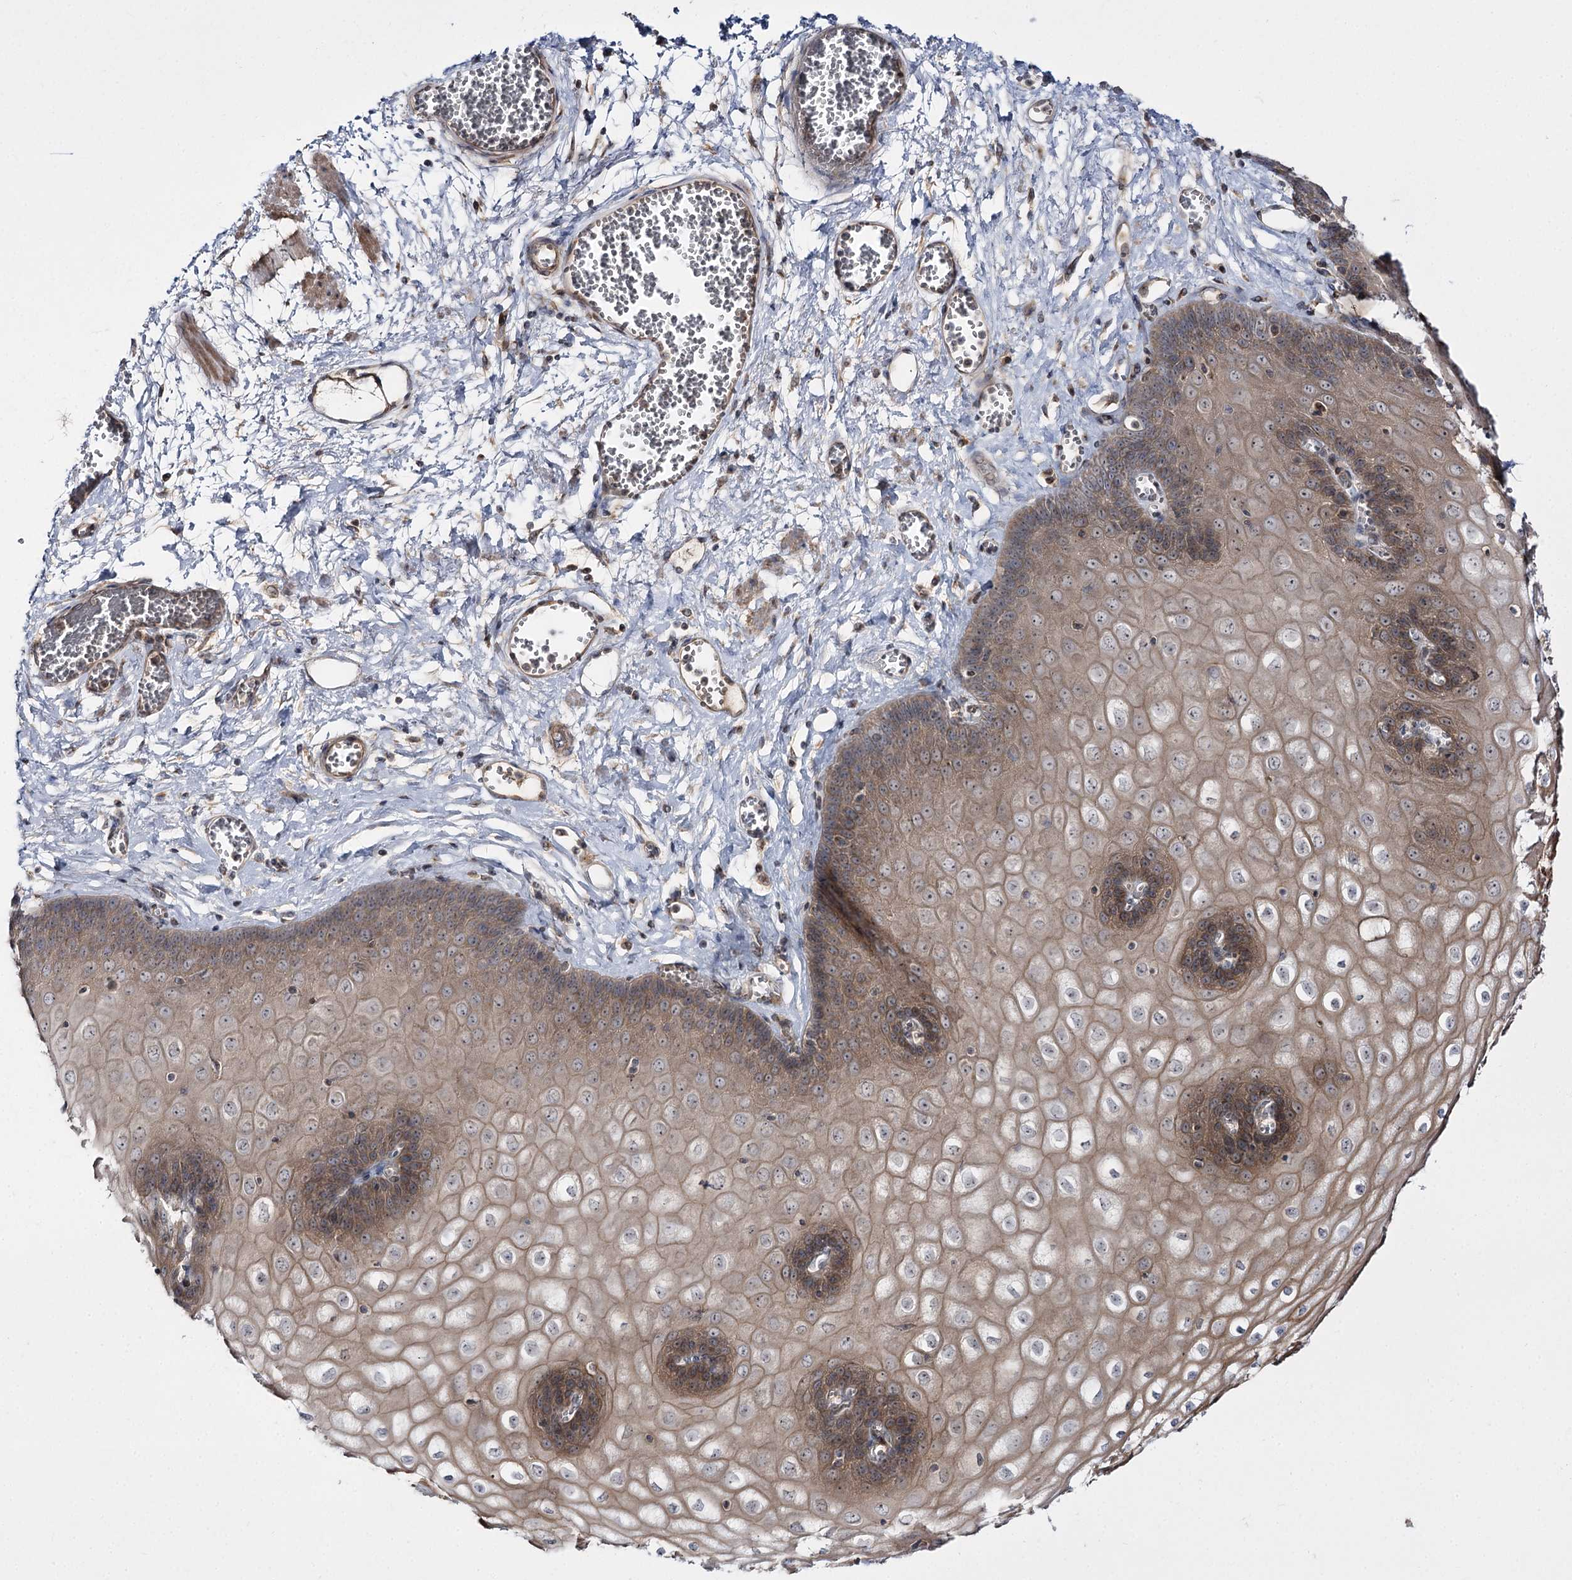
{"staining": {"intensity": "moderate", "quantity": "25%-75%", "location": "cytoplasmic/membranous,nuclear"}, "tissue": "esophagus", "cell_type": "Squamous epithelial cells", "image_type": "normal", "snomed": [{"axis": "morphology", "description": "Normal tissue, NOS"}, {"axis": "topography", "description": "Esophagus"}], "caption": "Moderate cytoplasmic/membranous,nuclear protein expression is appreciated in approximately 25%-75% of squamous epithelial cells in esophagus.", "gene": "C11orf80", "patient": {"sex": "male", "age": 60}}